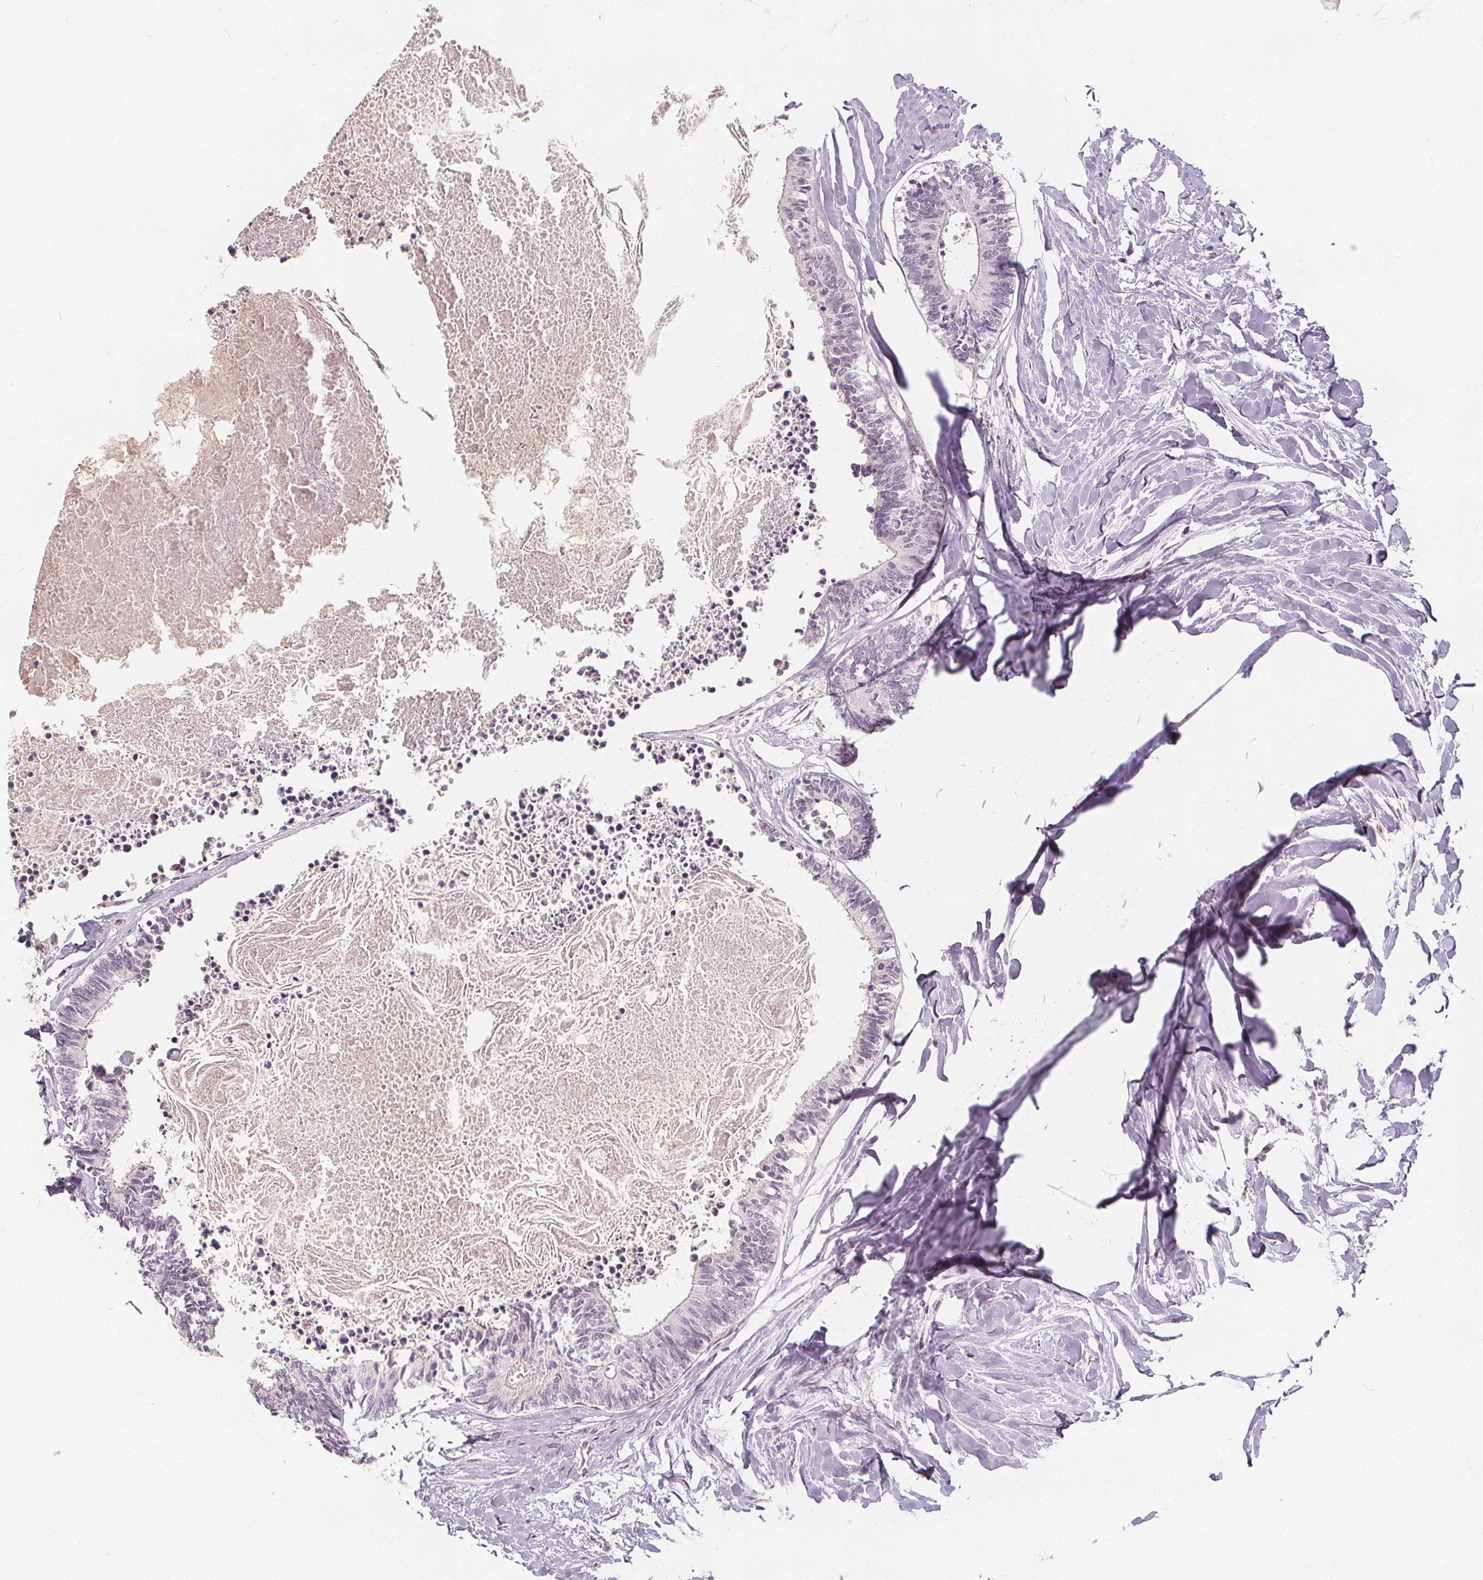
{"staining": {"intensity": "negative", "quantity": "none", "location": "none"}, "tissue": "colorectal cancer", "cell_type": "Tumor cells", "image_type": "cancer", "snomed": [{"axis": "morphology", "description": "Adenocarcinoma, NOS"}, {"axis": "topography", "description": "Colon"}, {"axis": "topography", "description": "Rectum"}], "caption": "This image is of colorectal cancer (adenocarcinoma) stained with immunohistochemistry to label a protein in brown with the nuclei are counter-stained blue. There is no positivity in tumor cells. (Immunohistochemistry, brightfield microscopy, high magnification).", "gene": "DRC3", "patient": {"sex": "male", "age": 57}}